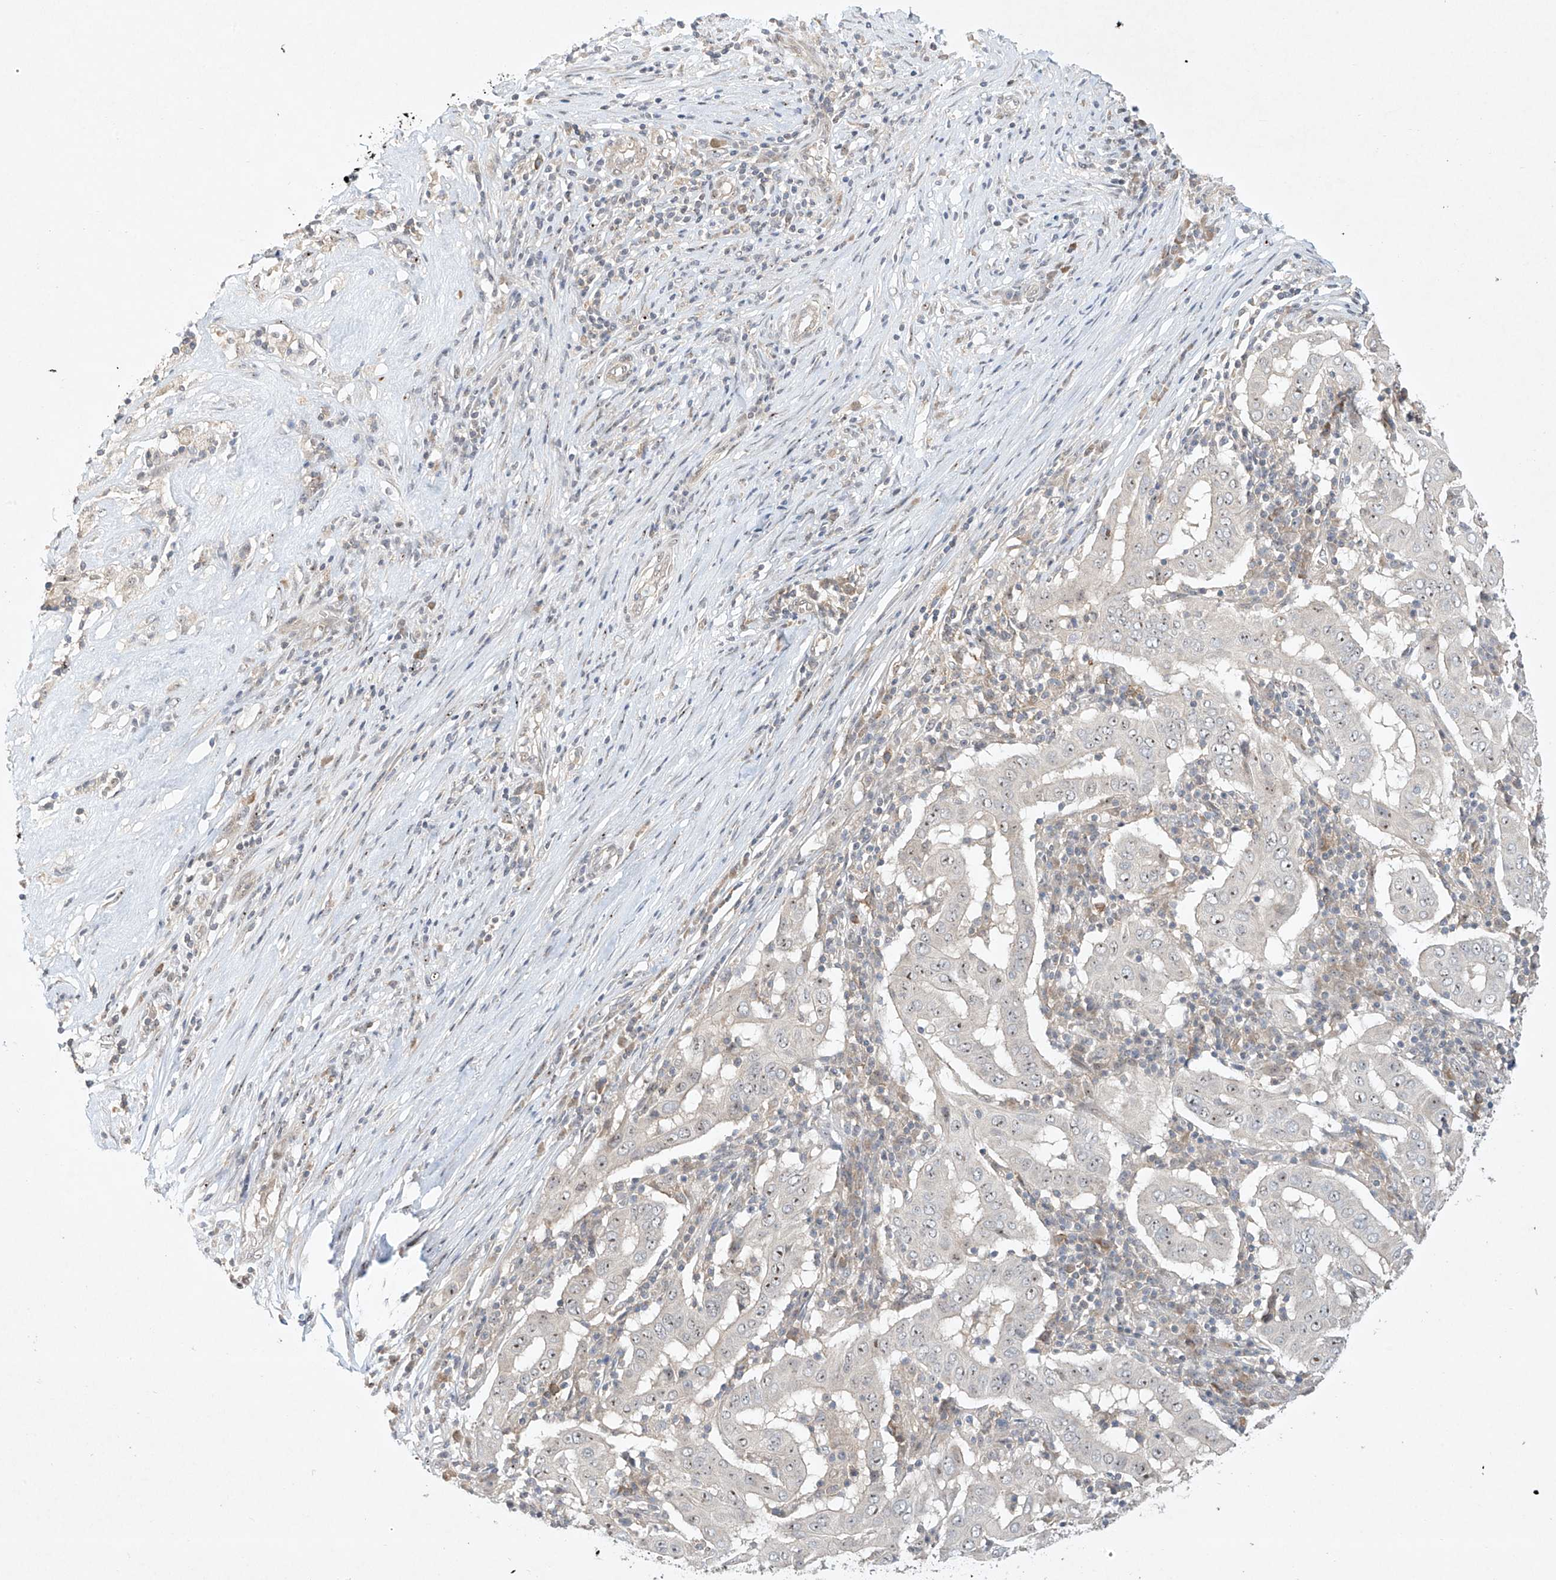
{"staining": {"intensity": "weak", "quantity": "<25%", "location": "nuclear"}, "tissue": "pancreatic cancer", "cell_type": "Tumor cells", "image_type": "cancer", "snomed": [{"axis": "morphology", "description": "Adenocarcinoma, NOS"}, {"axis": "topography", "description": "Pancreas"}], "caption": "Immunohistochemistry of pancreatic cancer (adenocarcinoma) displays no positivity in tumor cells.", "gene": "TASP1", "patient": {"sex": "male", "age": 63}}